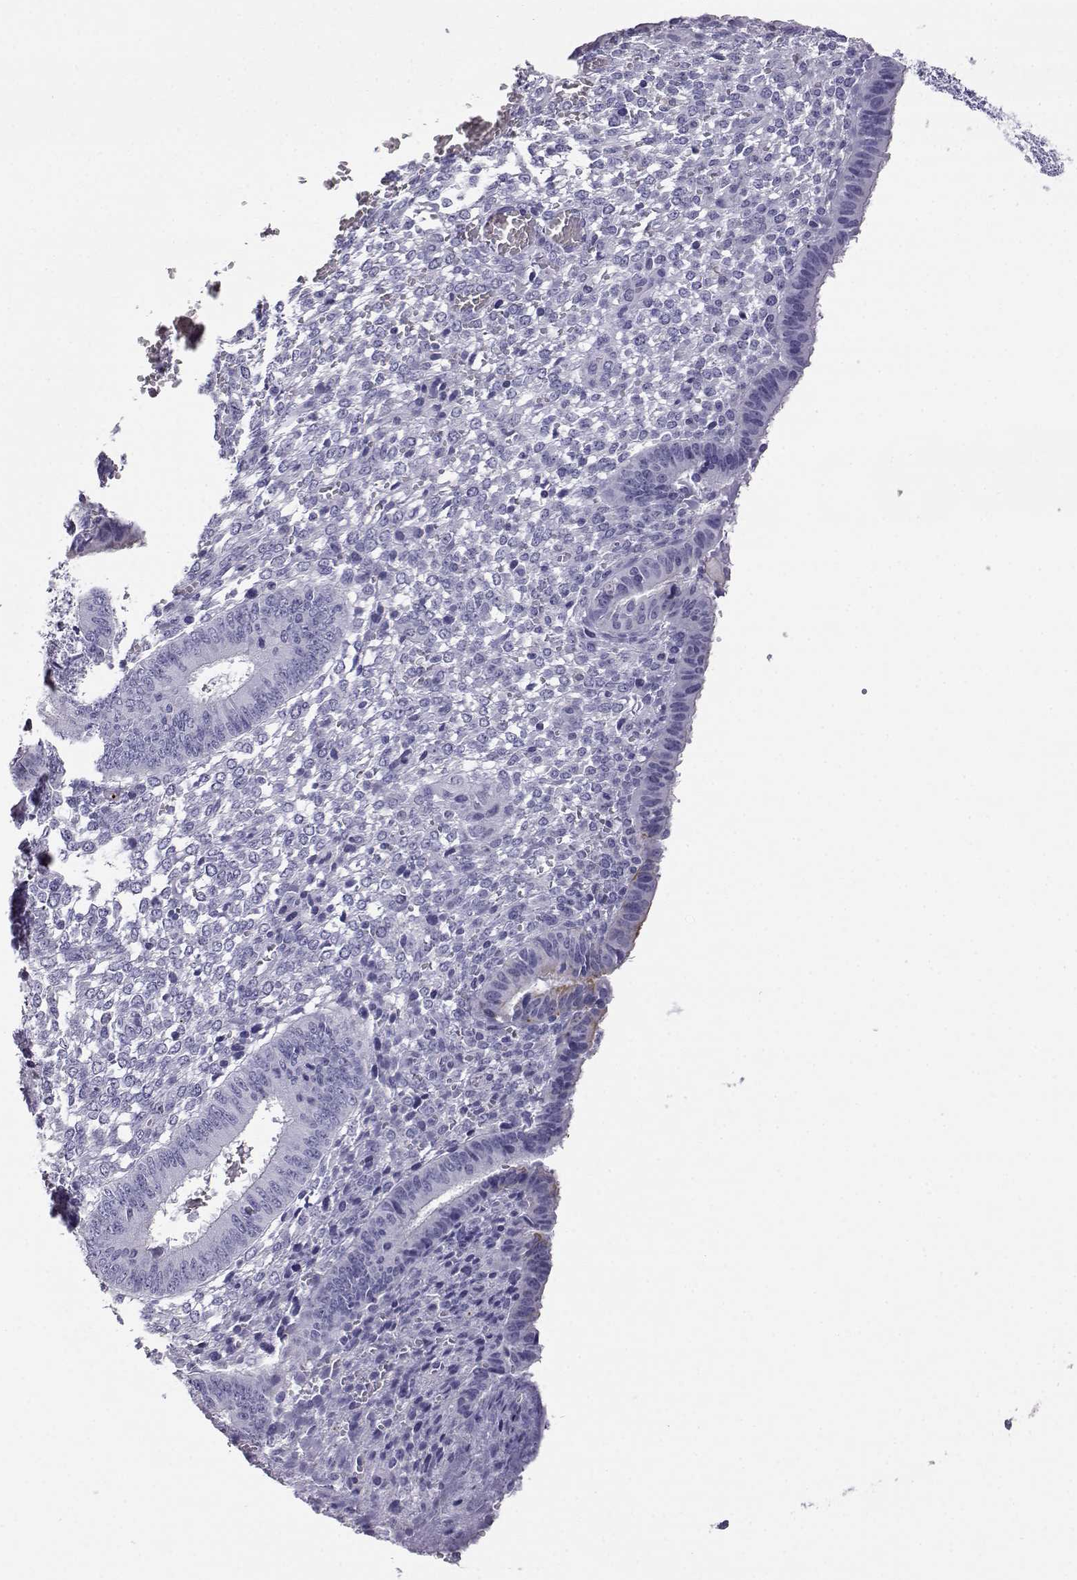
{"staining": {"intensity": "negative", "quantity": "none", "location": "none"}, "tissue": "endometrium", "cell_type": "Cells in endometrial stroma", "image_type": "normal", "snomed": [{"axis": "morphology", "description": "Normal tissue, NOS"}, {"axis": "topography", "description": "Endometrium"}], "caption": "The IHC histopathology image has no significant expression in cells in endometrial stroma of endometrium.", "gene": "AKR1B1", "patient": {"sex": "female", "age": 42}}